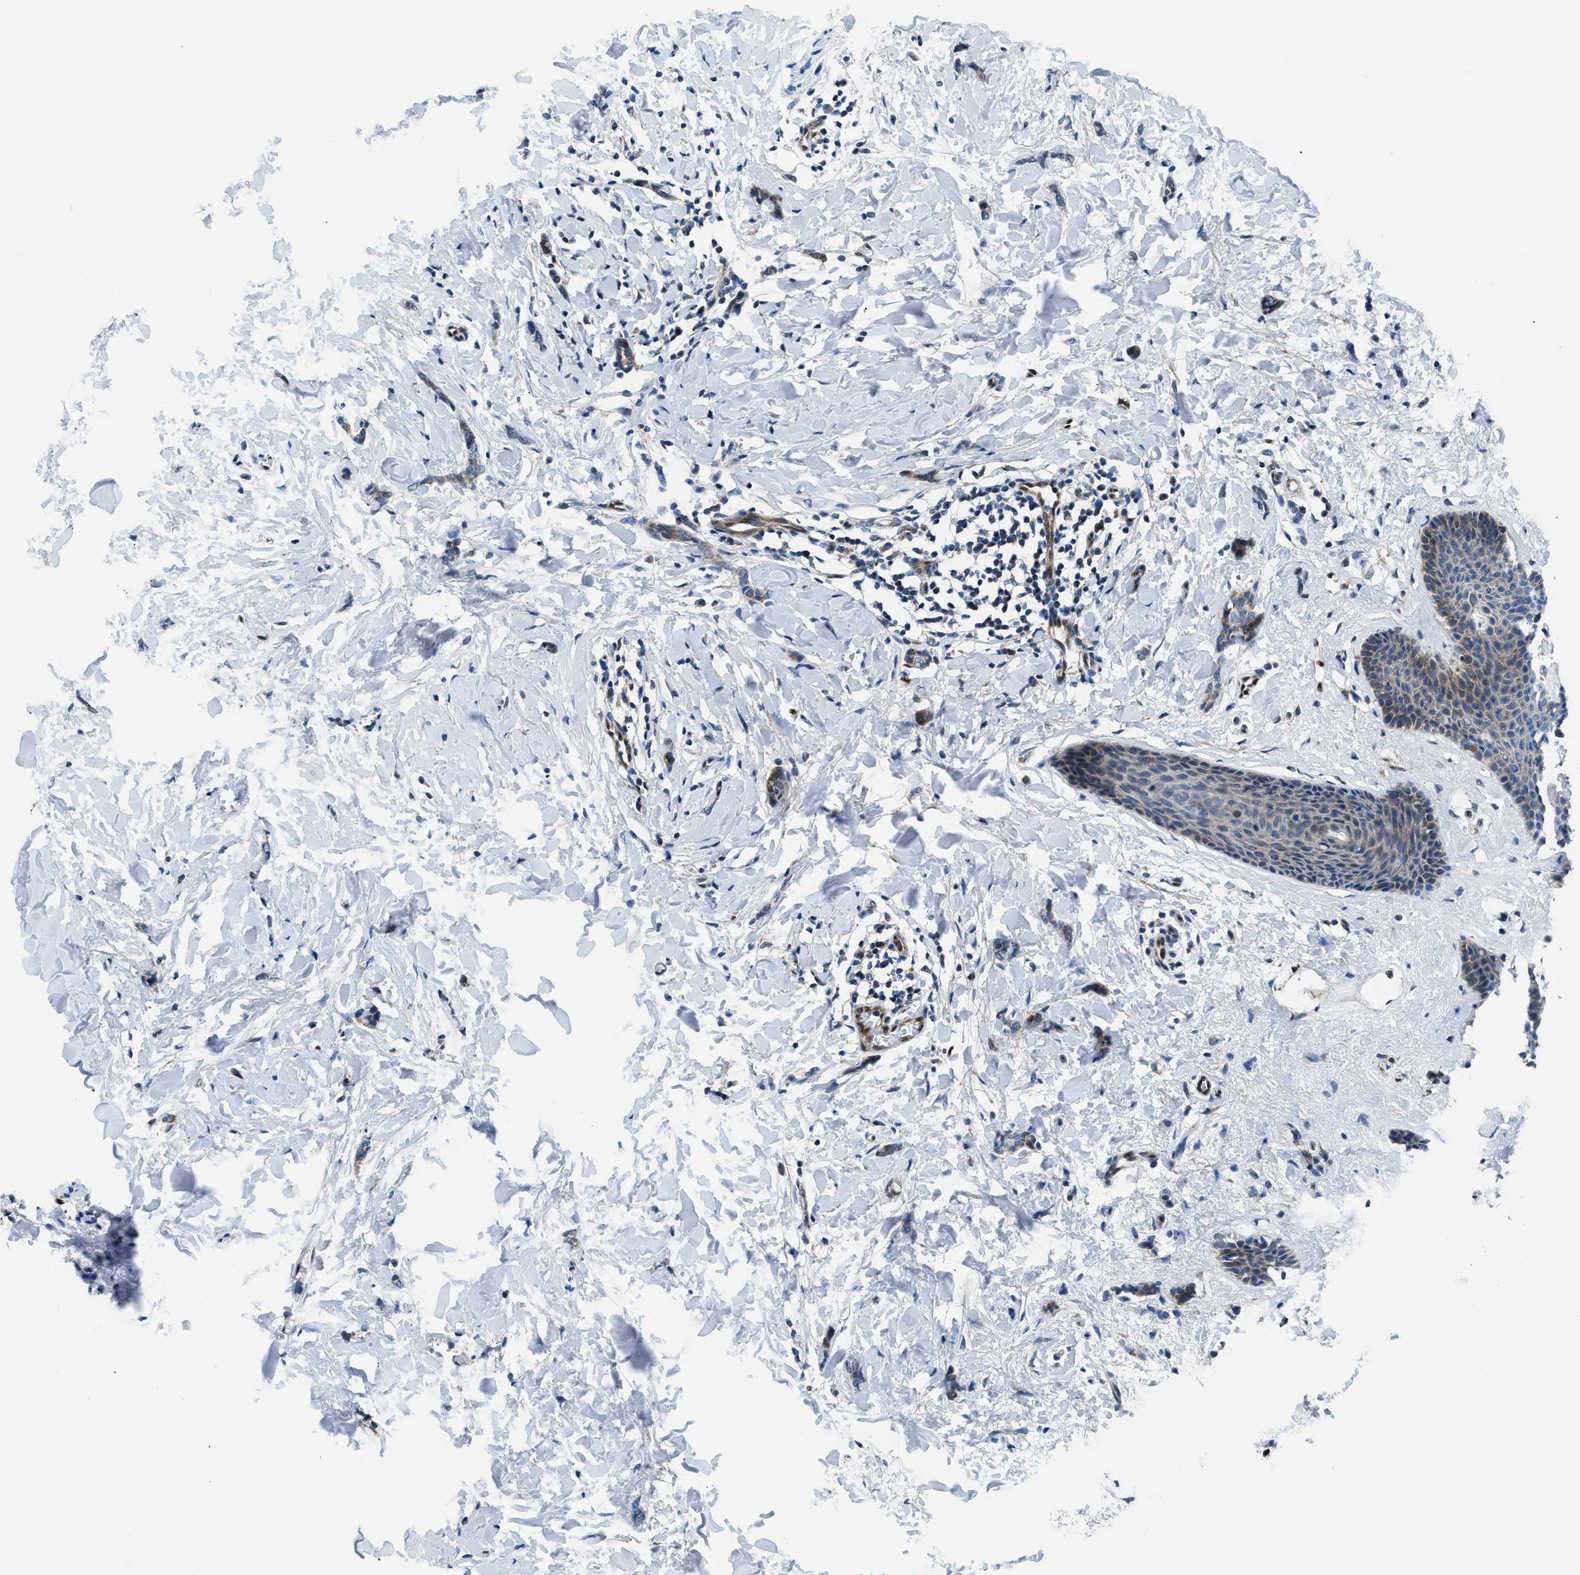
{"staining": {"intensity": "moderate", "quantity": "25%-75%", "location": "cytoplasmic/membranous"}, "tissue": "breast cancer", "cell_type": "Tumor cells", "image_type": "cancer", "snomed": [{"axis": "morphology", "description": "Lobular carcinoma"}, {"axis": "topography", "description": "Skin"}, {"axis": "topography", "description": "Breast"}], "caption": "This is an image of IHC staining of breast cancer, which shows moderate expression in the cytoplasmic/membranous of tumor cells.", "gene": "LMO2", "patient": {"sex": "female", "age": 46}}